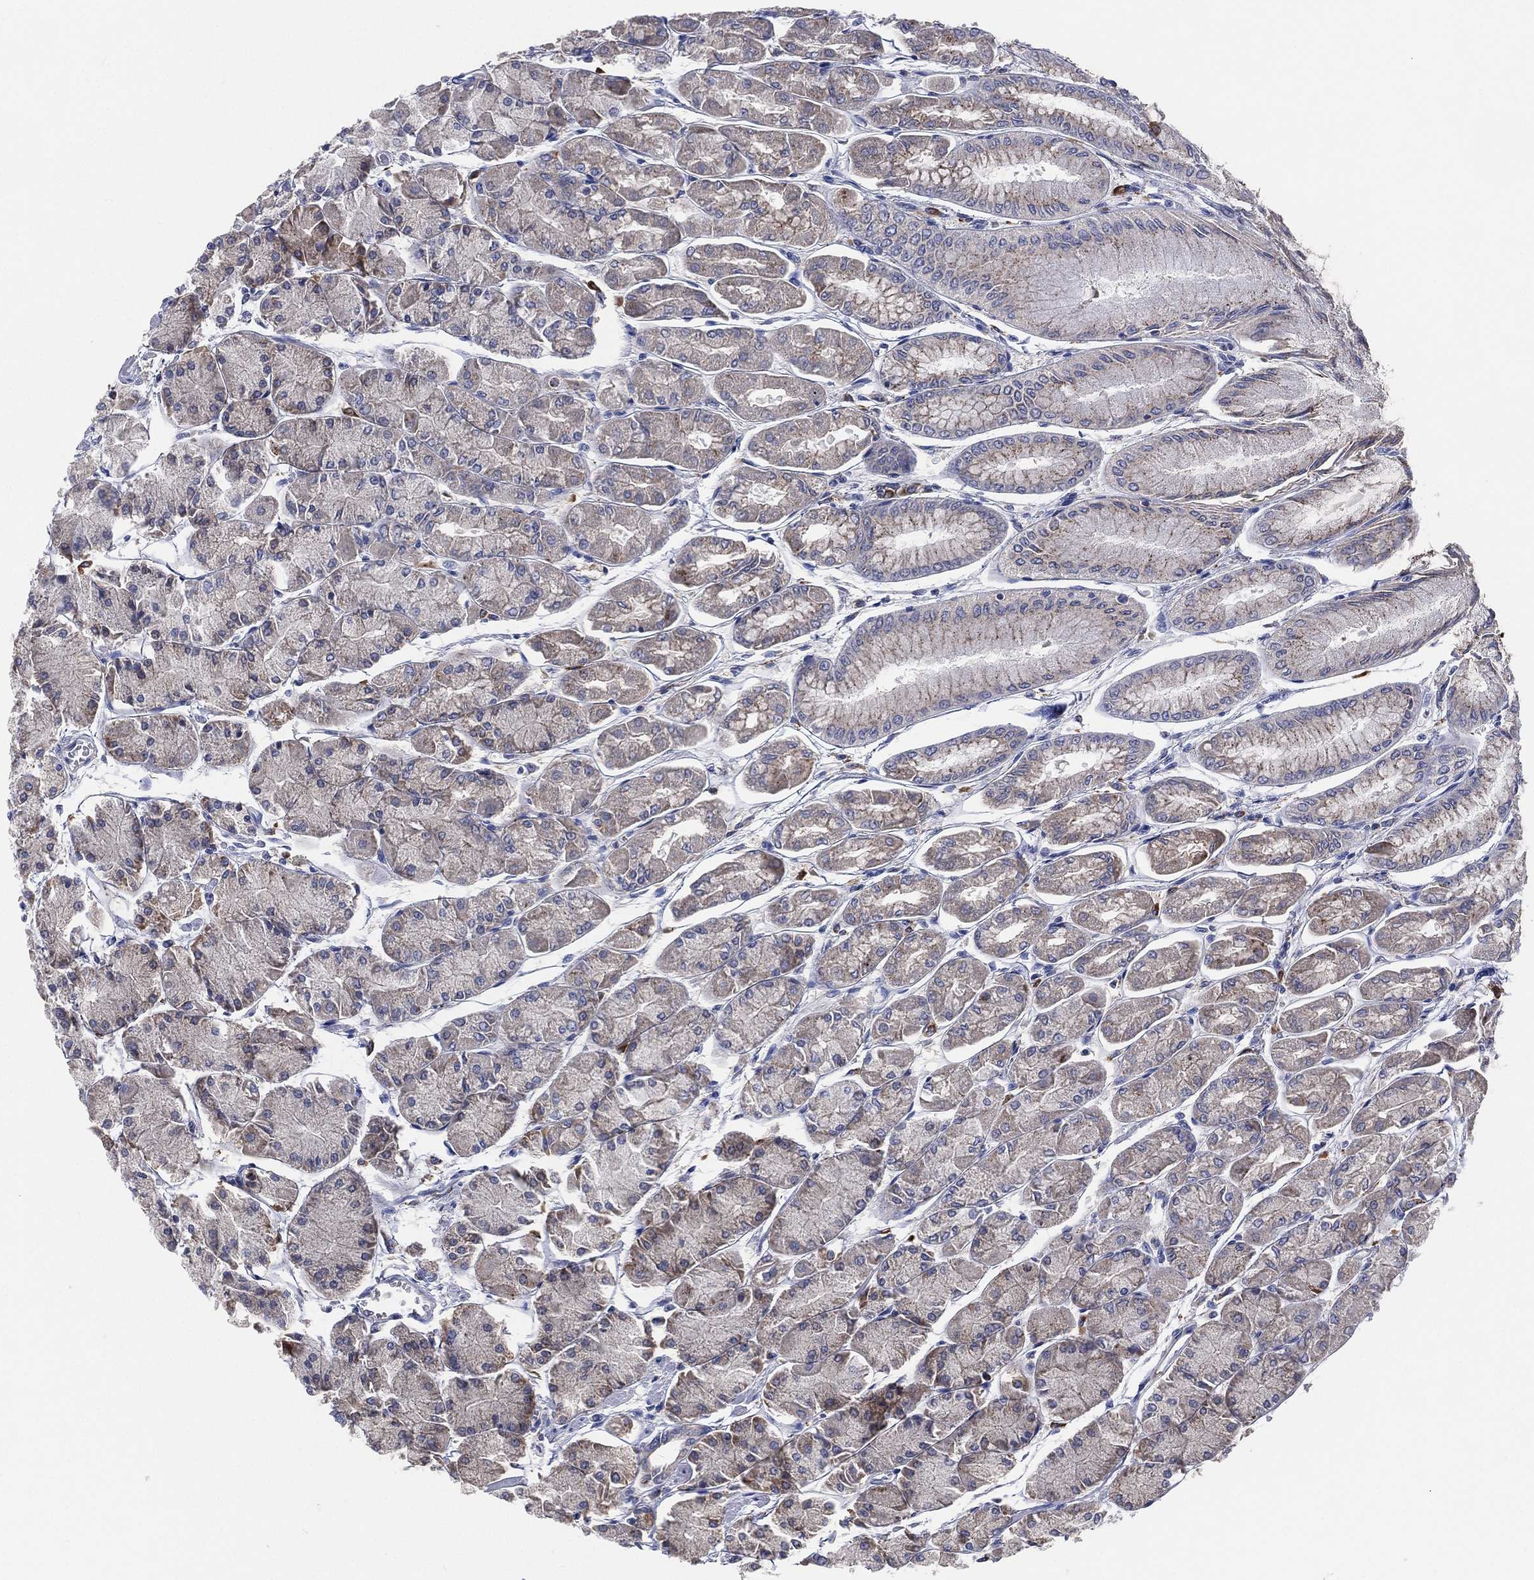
{"staining": {"intensity": "negative", "quantity": "none", "location": "none"}, "tissue": "stomach", "cell_type": "Glandular cells", "image_type": "normal", "snomed": [{"axis": "morphology", "description": "Normal tissue, NOS"}, {"axis": "topography", "description": "Stomach, upper"}], "caption": "Normal stomach was stained to show a protein in brown. There is no significant expression in glandular cells. (DAB IHC visualized using brightfield microscopy, high magnification).", "gene": "GALNS", "patient": {"sex": "male", "age": 60}}